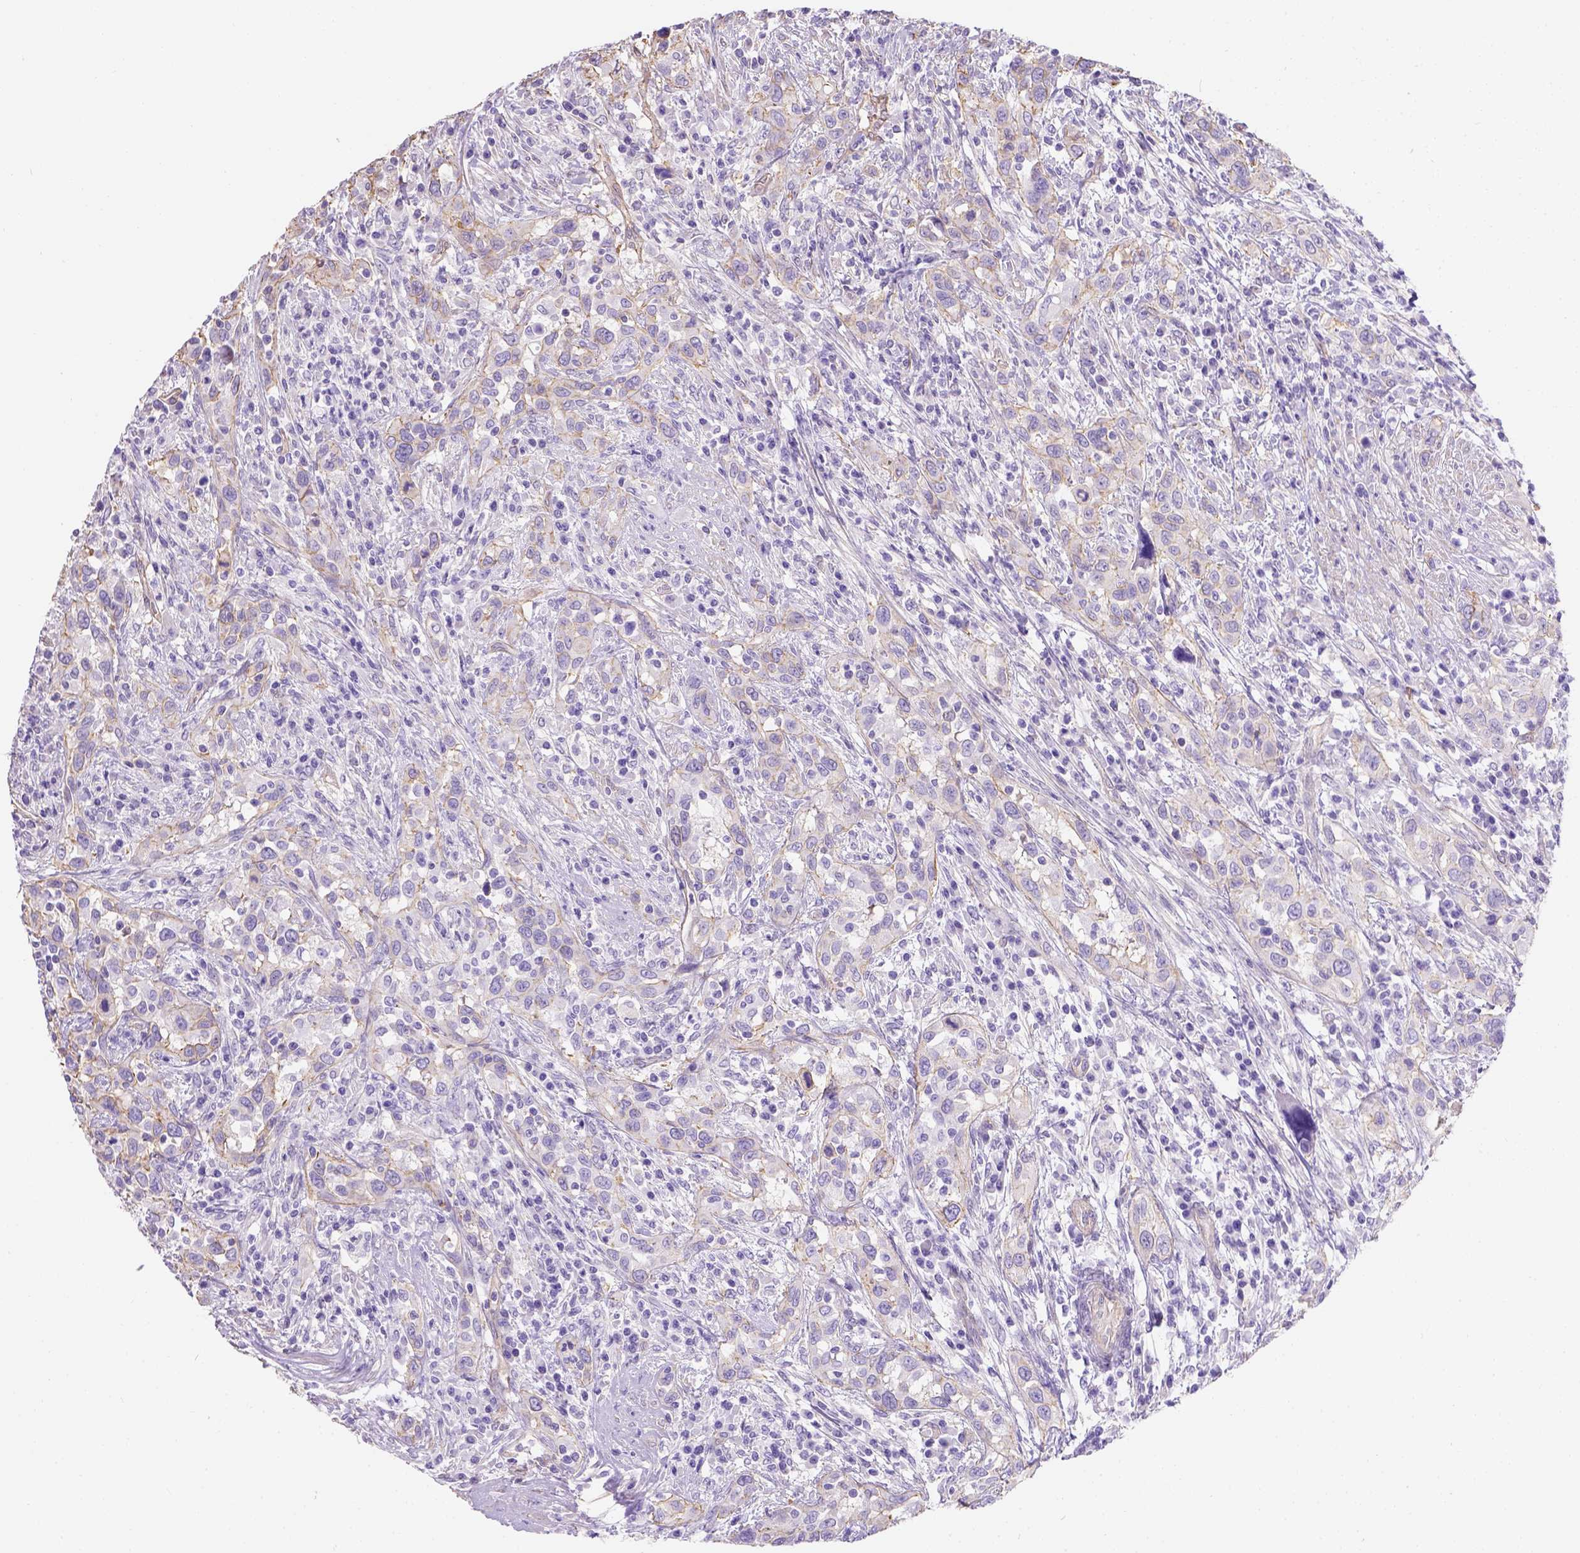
{"staining": {"intensity": "weak", "quantity": "25%-75%", "location": "cytoplasmic/membranous"}, "tissue": "urothelial cancer", "cell_type": "Tumor cells", "image_type": "cancer", "snomed": [{"axis": "morphology", "description": "Urothelial carcinoma, NOS"}, {"axis": "morphology", "description": "Urothelial carcinoma, High grade"}, {"axis": "topography", "description": "Urinary bladder"}], "caption": "Immunohistochemical staining of urothelial cancer exhibits low levels of weak cytoplasmic/membranous protein expression in about 25%-75% of tumor cells.", "gene": "PHF7", "patient": {"sex": "female", "age": 64}}